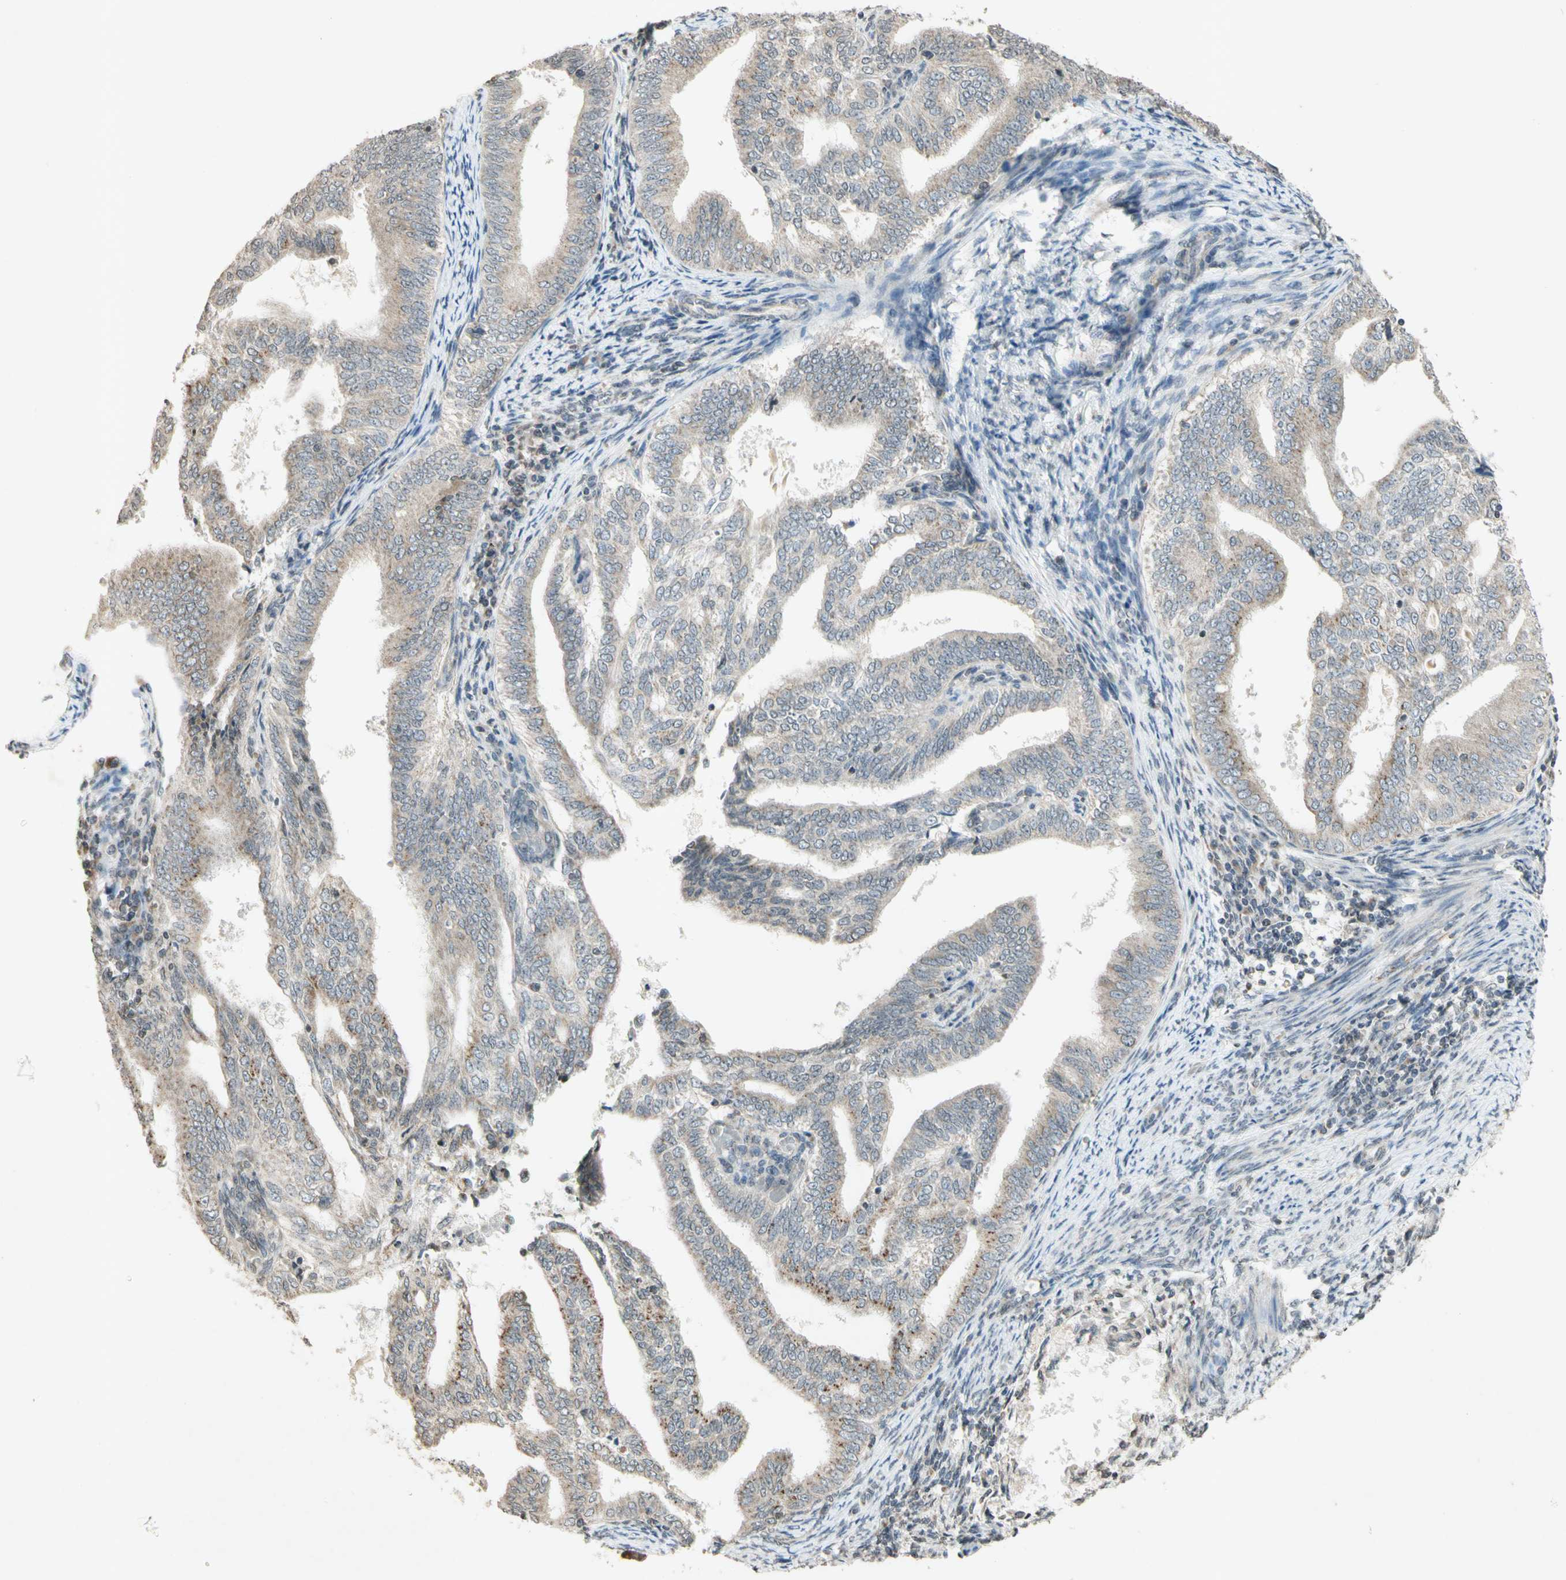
{"staining": {"intensity": "moderate", "quantity": "25%-75%", "location": "cytoplasmic/membranous"}, "tissue": "endometrial cancer", "cell_type": "Tumor cells", "image_type": "cancer", "snomed": [{"axis": "morphology", "description": "Adenocarcinoma, NOS"}, {"axis": "topography", "description": "Endometrium"}], "caption": "A medium amount of moderate cytoplasmic/membranous positivity is present in about 25%-75% of tumor cells in endometrial adenocarcinoma tissue.", "gene": "CCNI", "patient": {"sex": "female", "age": 58}}